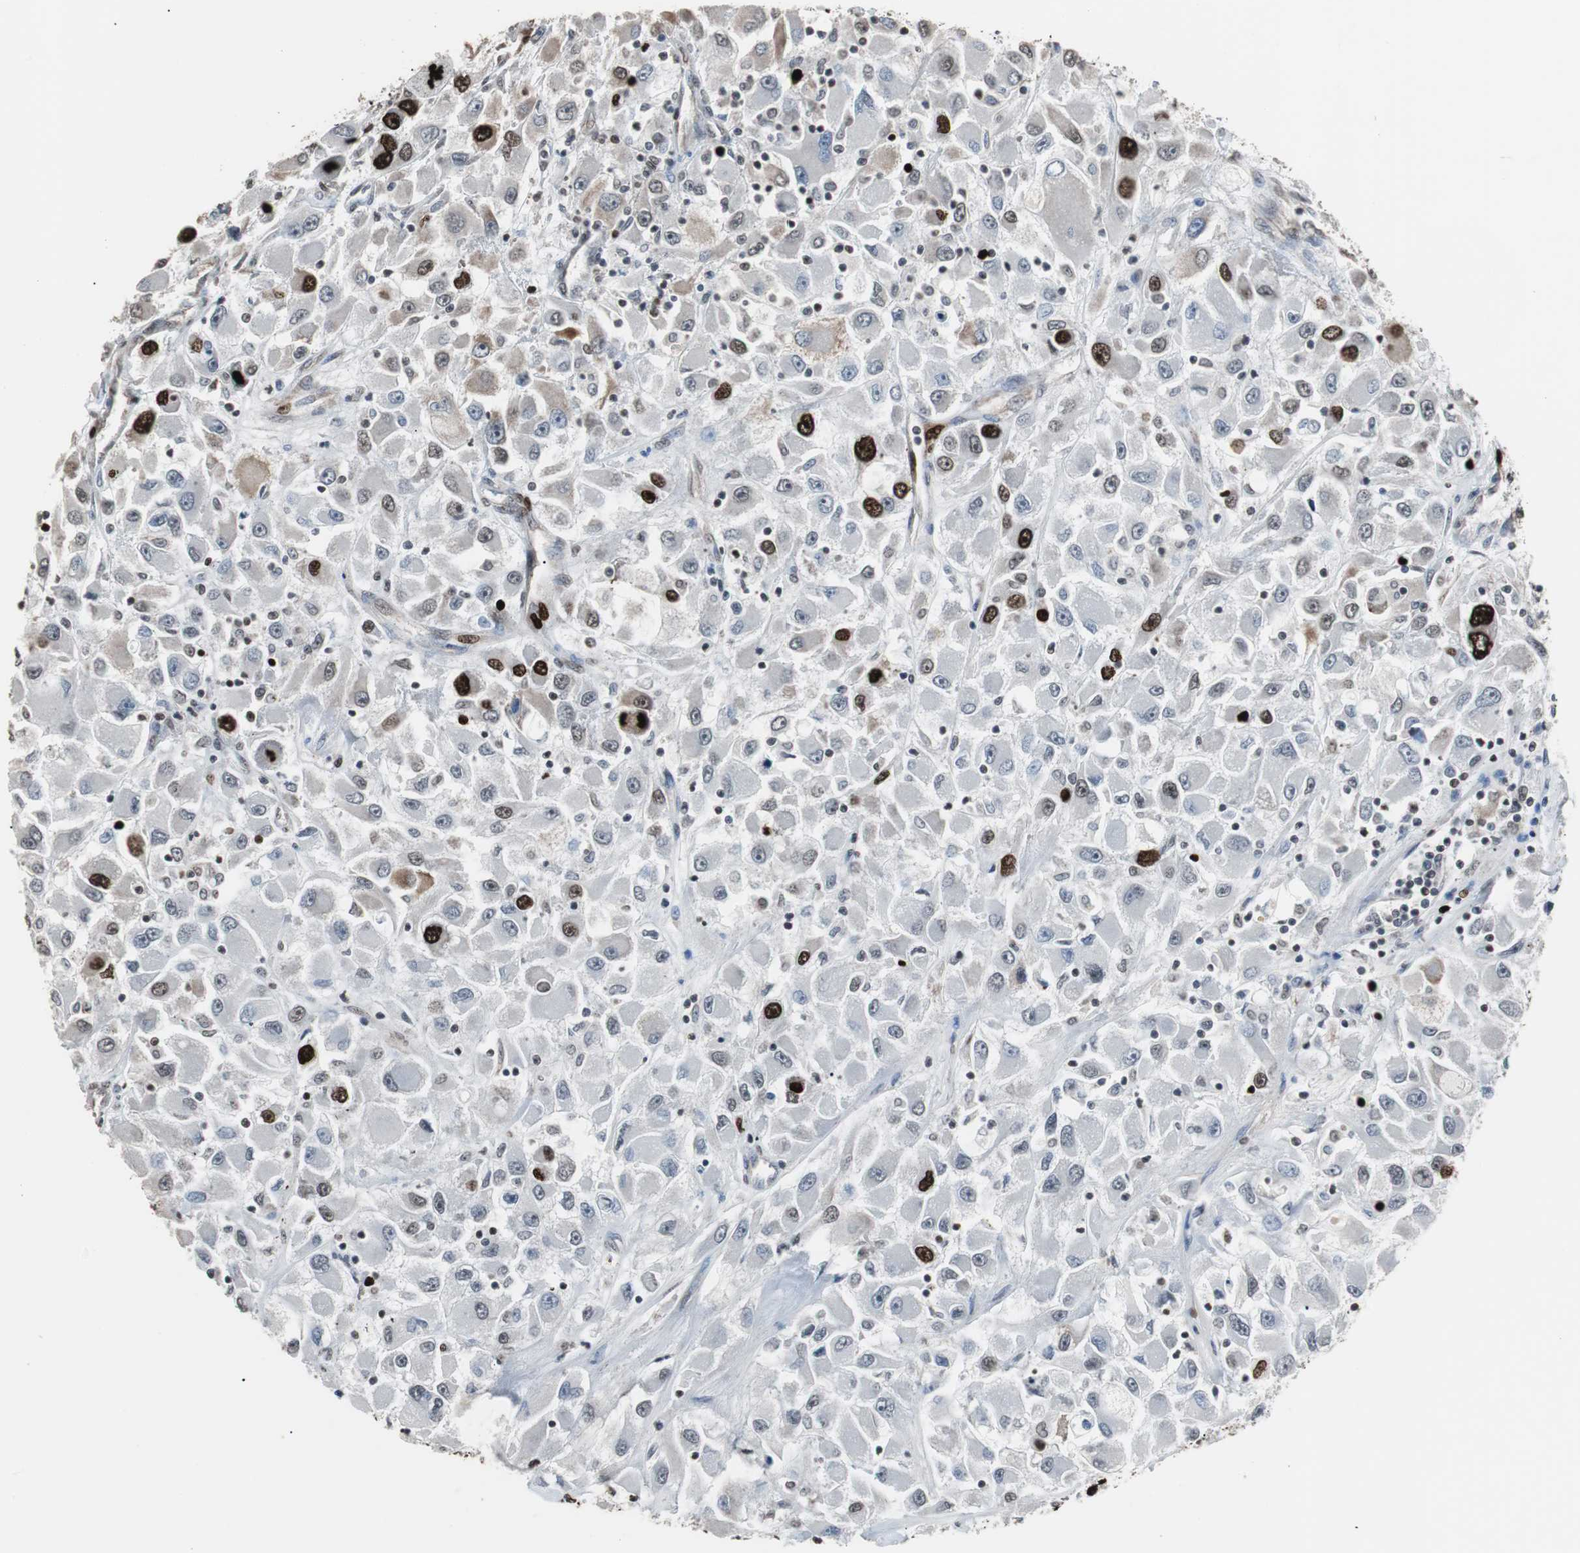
{"staining": {"intensity": "strong", "quantity": "25%-75%", "location": "cytoplasmic/membranous,nuclear"}, "tissue": "renal cancer", "cell_type": "Tumor cells", "image_type": "cancer", "snomed": [{"axis": "morphology", "description": "Adenocarcinoma, NOS"}, {"axis": "topography", "description": "Kidney"}], "caption": "Renal cancer (adenocarcinoma) stained with a protein marker displays strong staining in tumor cells.", "gene": "TOP2A", "patient": {"sex": "female", "age": 52}}